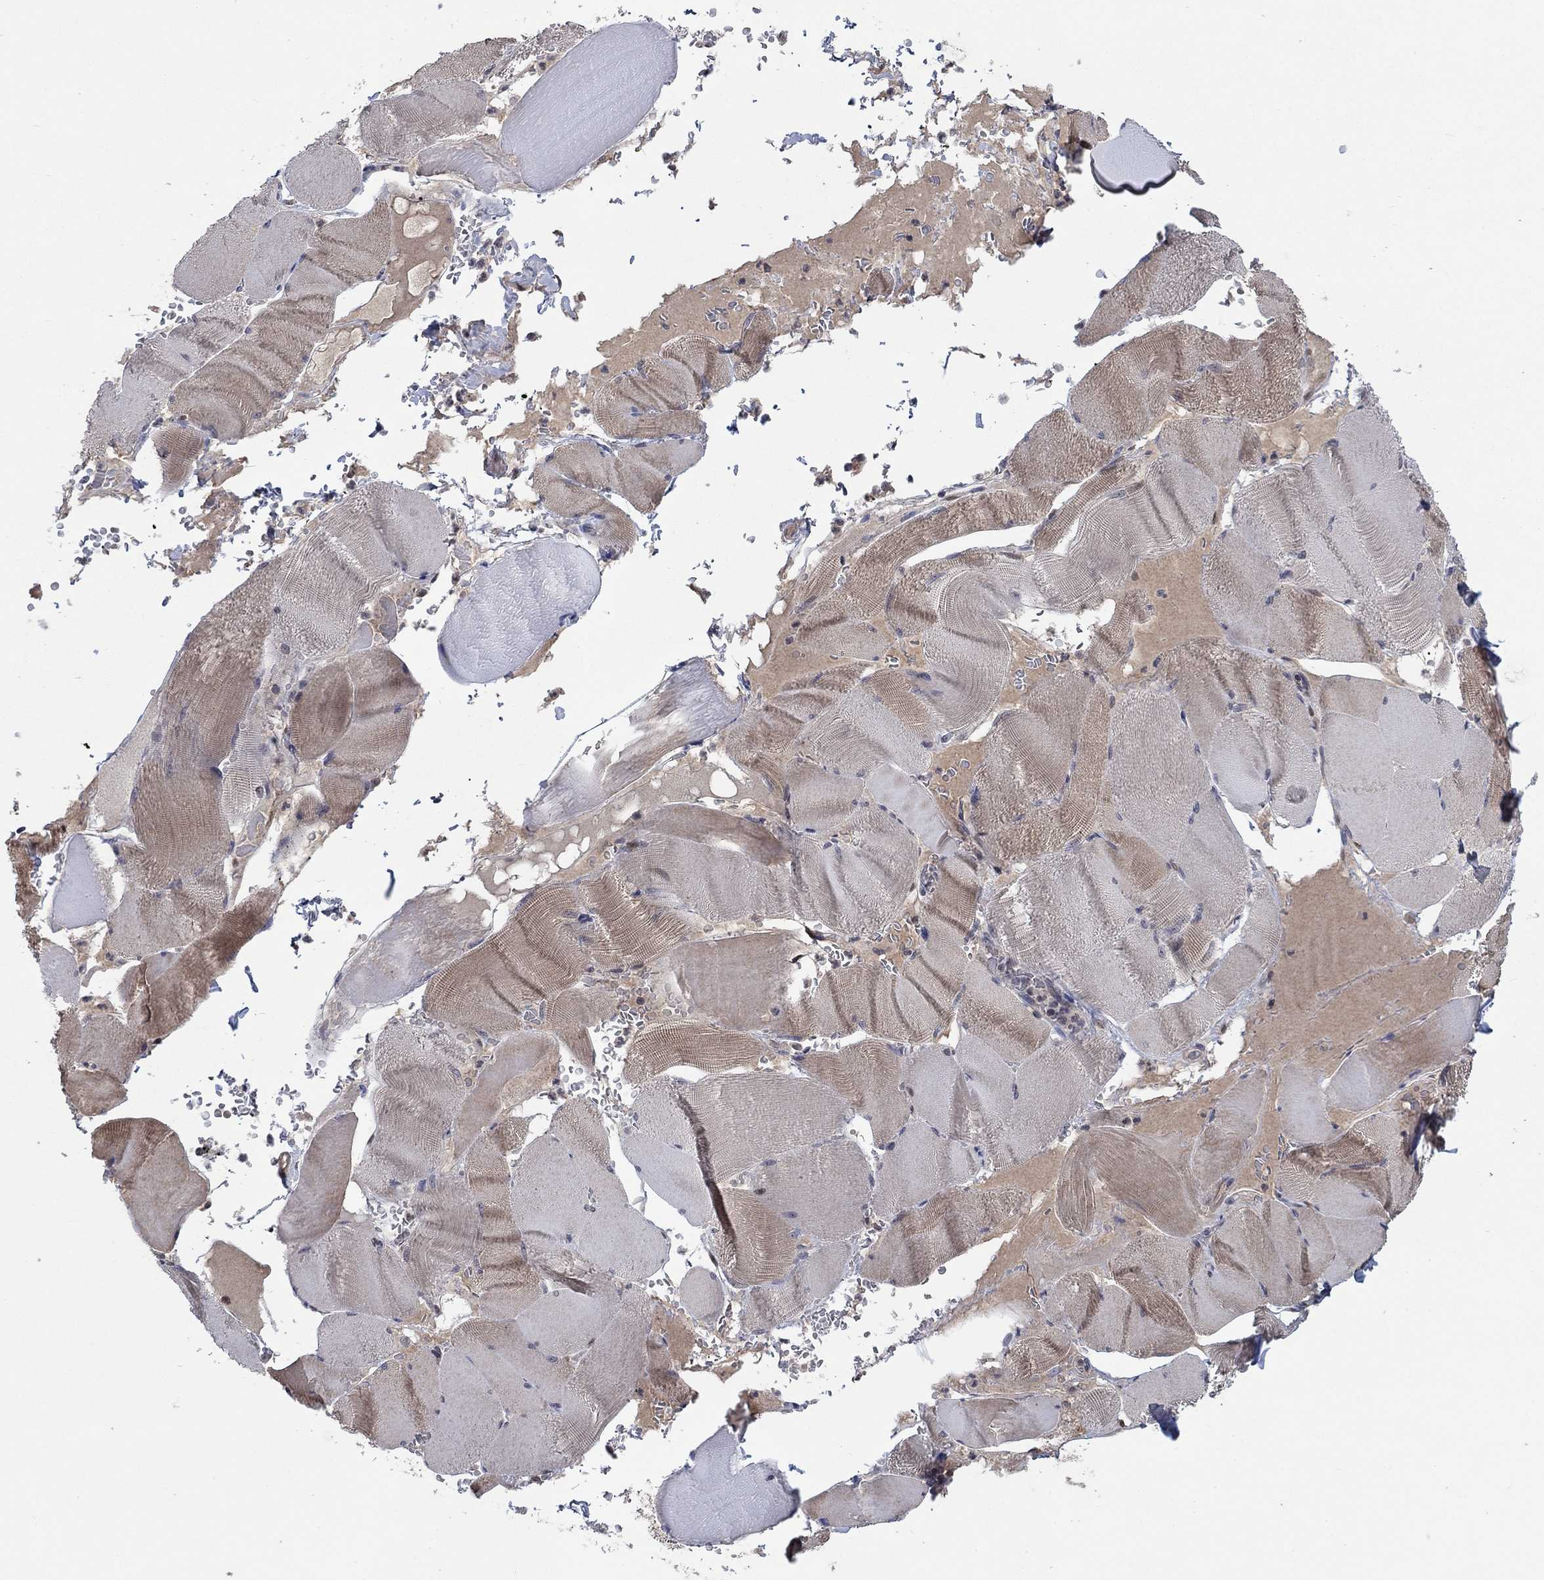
{"staining": {"intensity": "moderate", "quantity": ">75%", "location": "cytoplasmic/membranous"}, "tissue": "skeletal muscle", "cell_type": "Myocytes", "image_type": "normal", "snomed": [{"axis": "morphology", "description": "Normal tissue, NOS"}, {"axis": "topography", "description": "Skeletal muscle"}], "caption": "High-power microscopy captured an IHC photomicrograph of unremarkable skeletal muscle, revealing moderate cytoplasmic/membranous positivity in about >75% of myocytes.", "gene": "IAH1", "patient": {"sex": "male", "age": 56}}